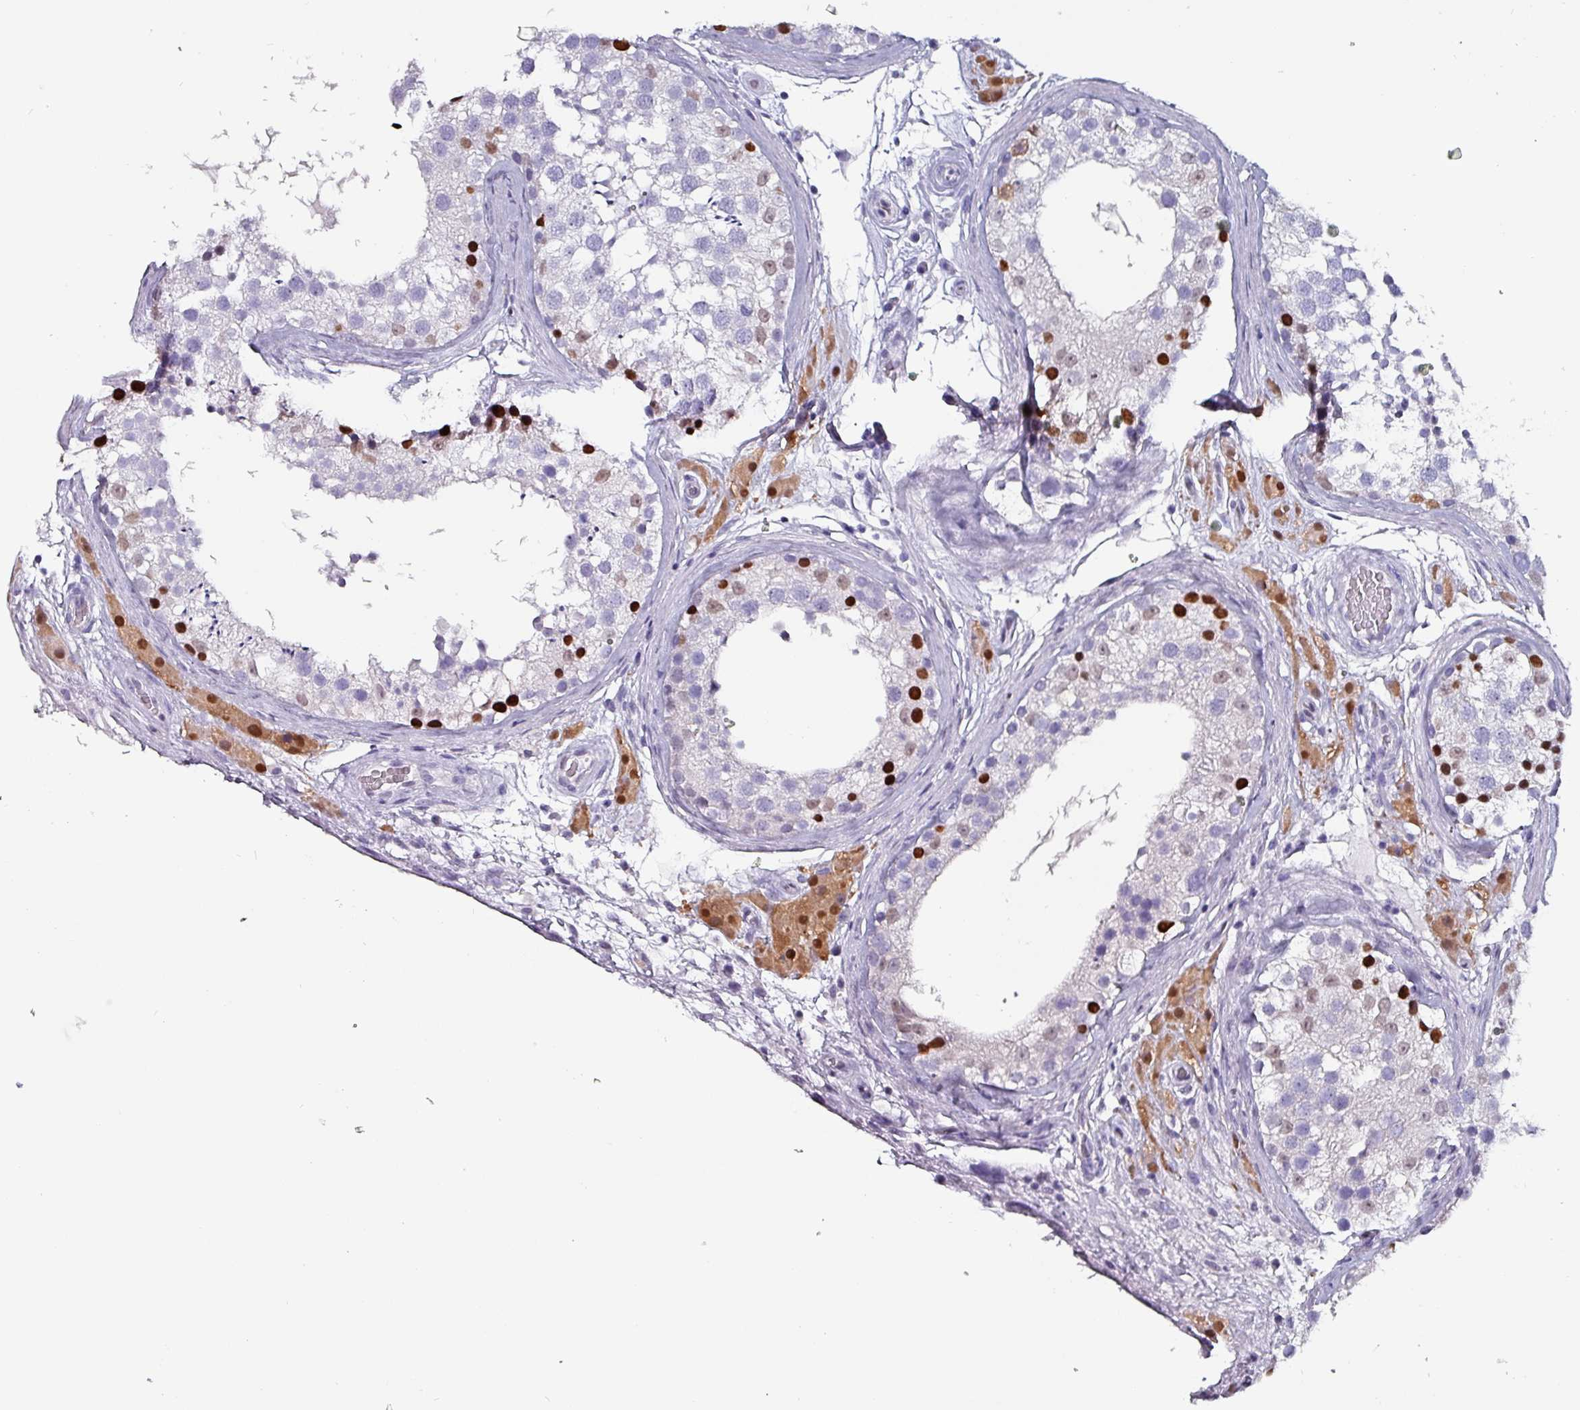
{"staining": {"intensity": "strong", "quantity": "<25%", "location": "nuclear"}, "tissue": "testis", "cell_type": "Cells in seminiferous ducts", "image_type": "normal", "snomed": [{"axis": "morphology", "description": "Normal tissue, NOS"}, {"axis": "topography", "description": "Testis"}], "caption": "Protein staining reveals strong nuclear expression in approximately <25% of cells in seminiferous ducts in unremarkable testis.", "gene": "ZNF816", "patient": {"sex": "male", "age": 46}}